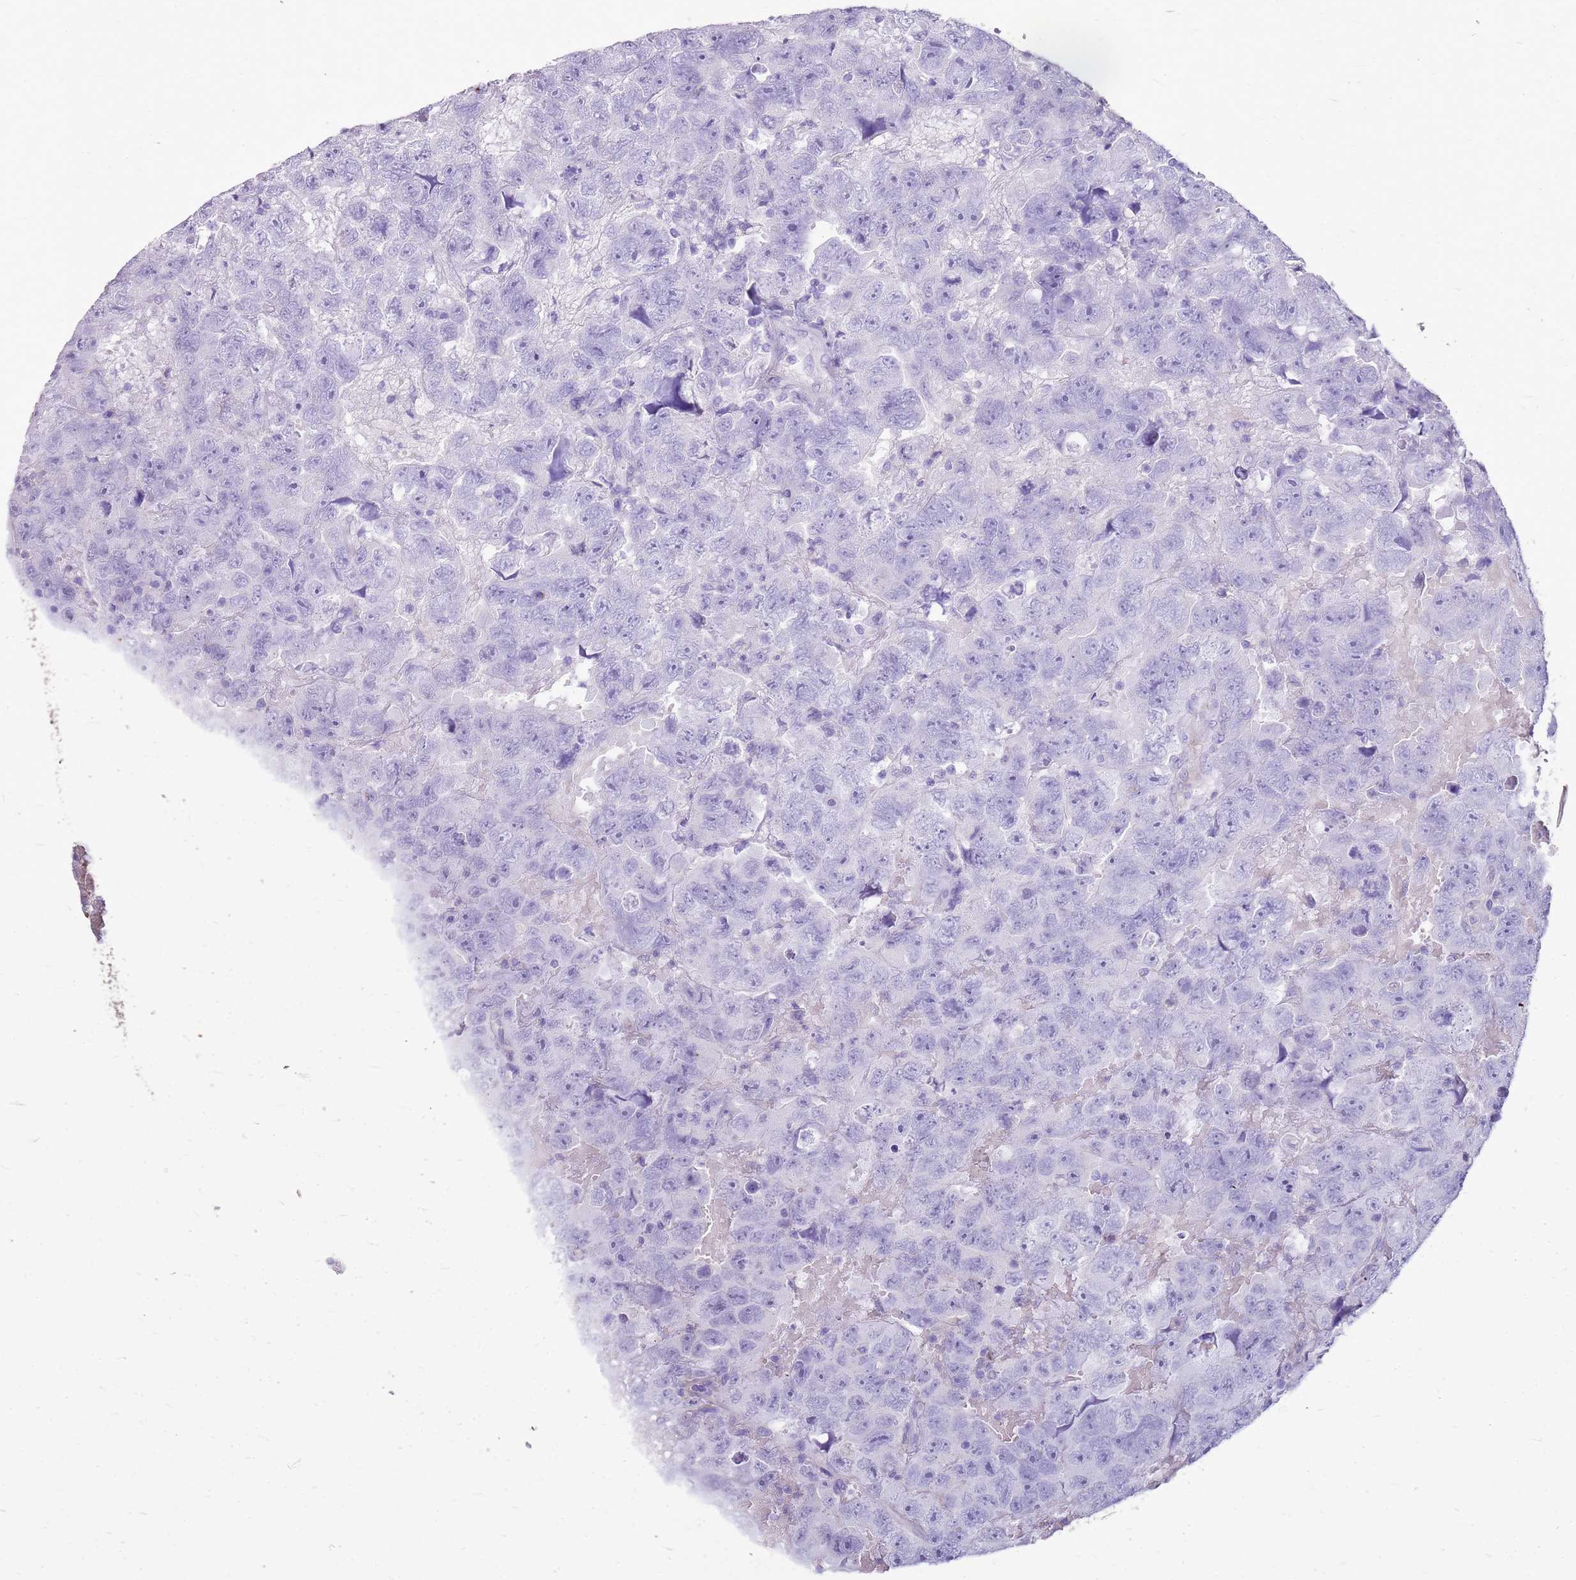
{"staining": {"intensity": "negative", "quantity": "none", "location": "none"}, "tissue": "testis cancer", "cell_type": "Tumor cells", "image_type": "cancer", "snomed": [{"axis": "morphology", "description": "Carcinoma, Embryonal, NOS"}, {"axis": "topography", "description": "Testis"}], "caption": "Tumor cells show no significant protein expression in testis embryonal carcinoma.", "gene": "SULT1E1", "patient": {"sex": "male", "age": 45}}